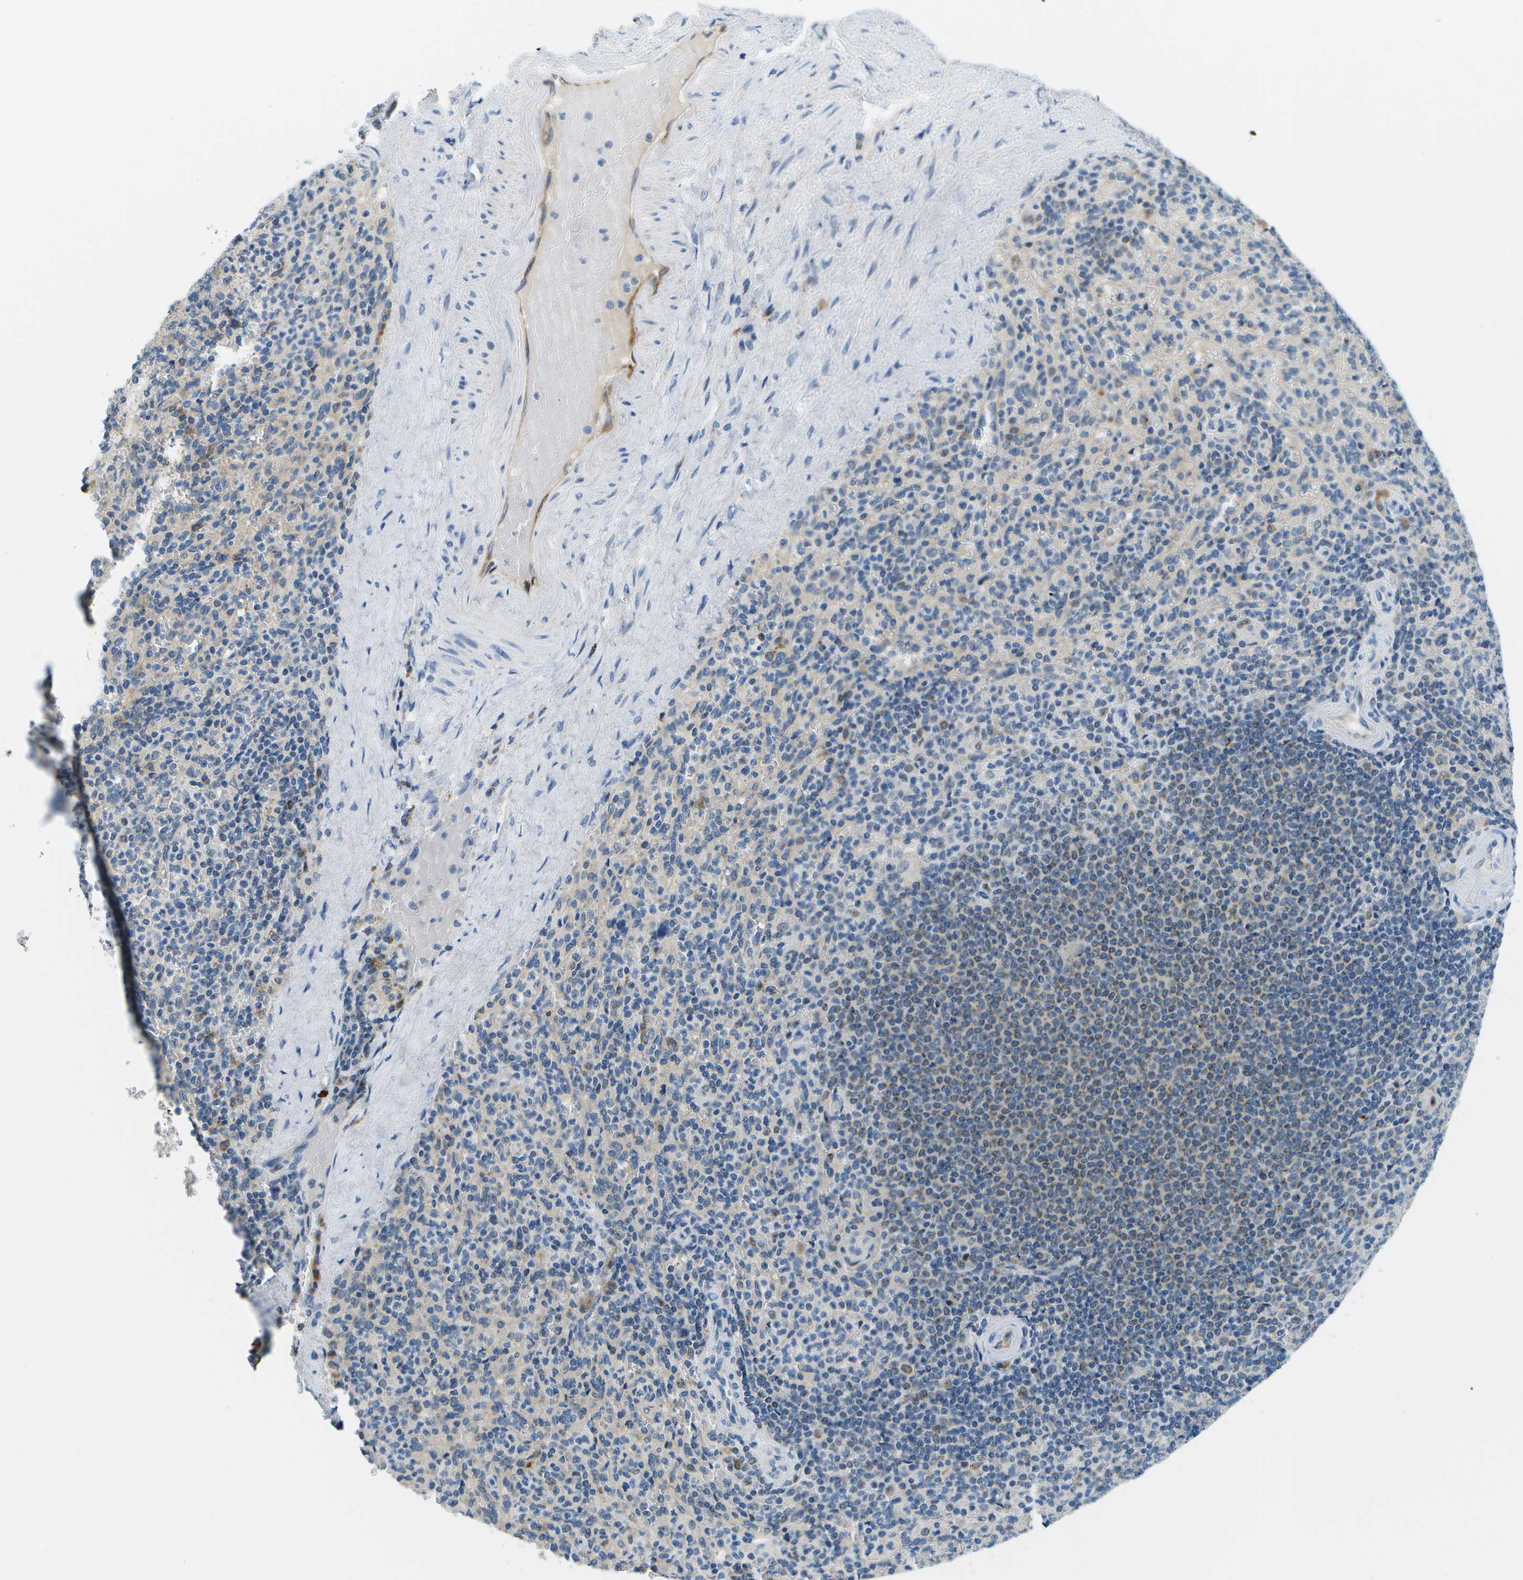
{"staining": {"intensity": "weak", "quantity": "<25%", "location": "cytoplasmic/membranous"}, "tissue": "spleen", "cell_type": "Cells in red pulp", "image_type": "normal", "snomed": [{"axis": "morphology", "description": "Normal tissue, NOS"}, {"axis": "topography", "description": "Spleen"}], "caption": "DAB (3,3'-diaminobenzidine) immunohistochemical staining of benign spleen exhibits no significant expression in cells in red pulp.", "gene": "PTGIS", "patient": {"sex": "male", "age": 36}}